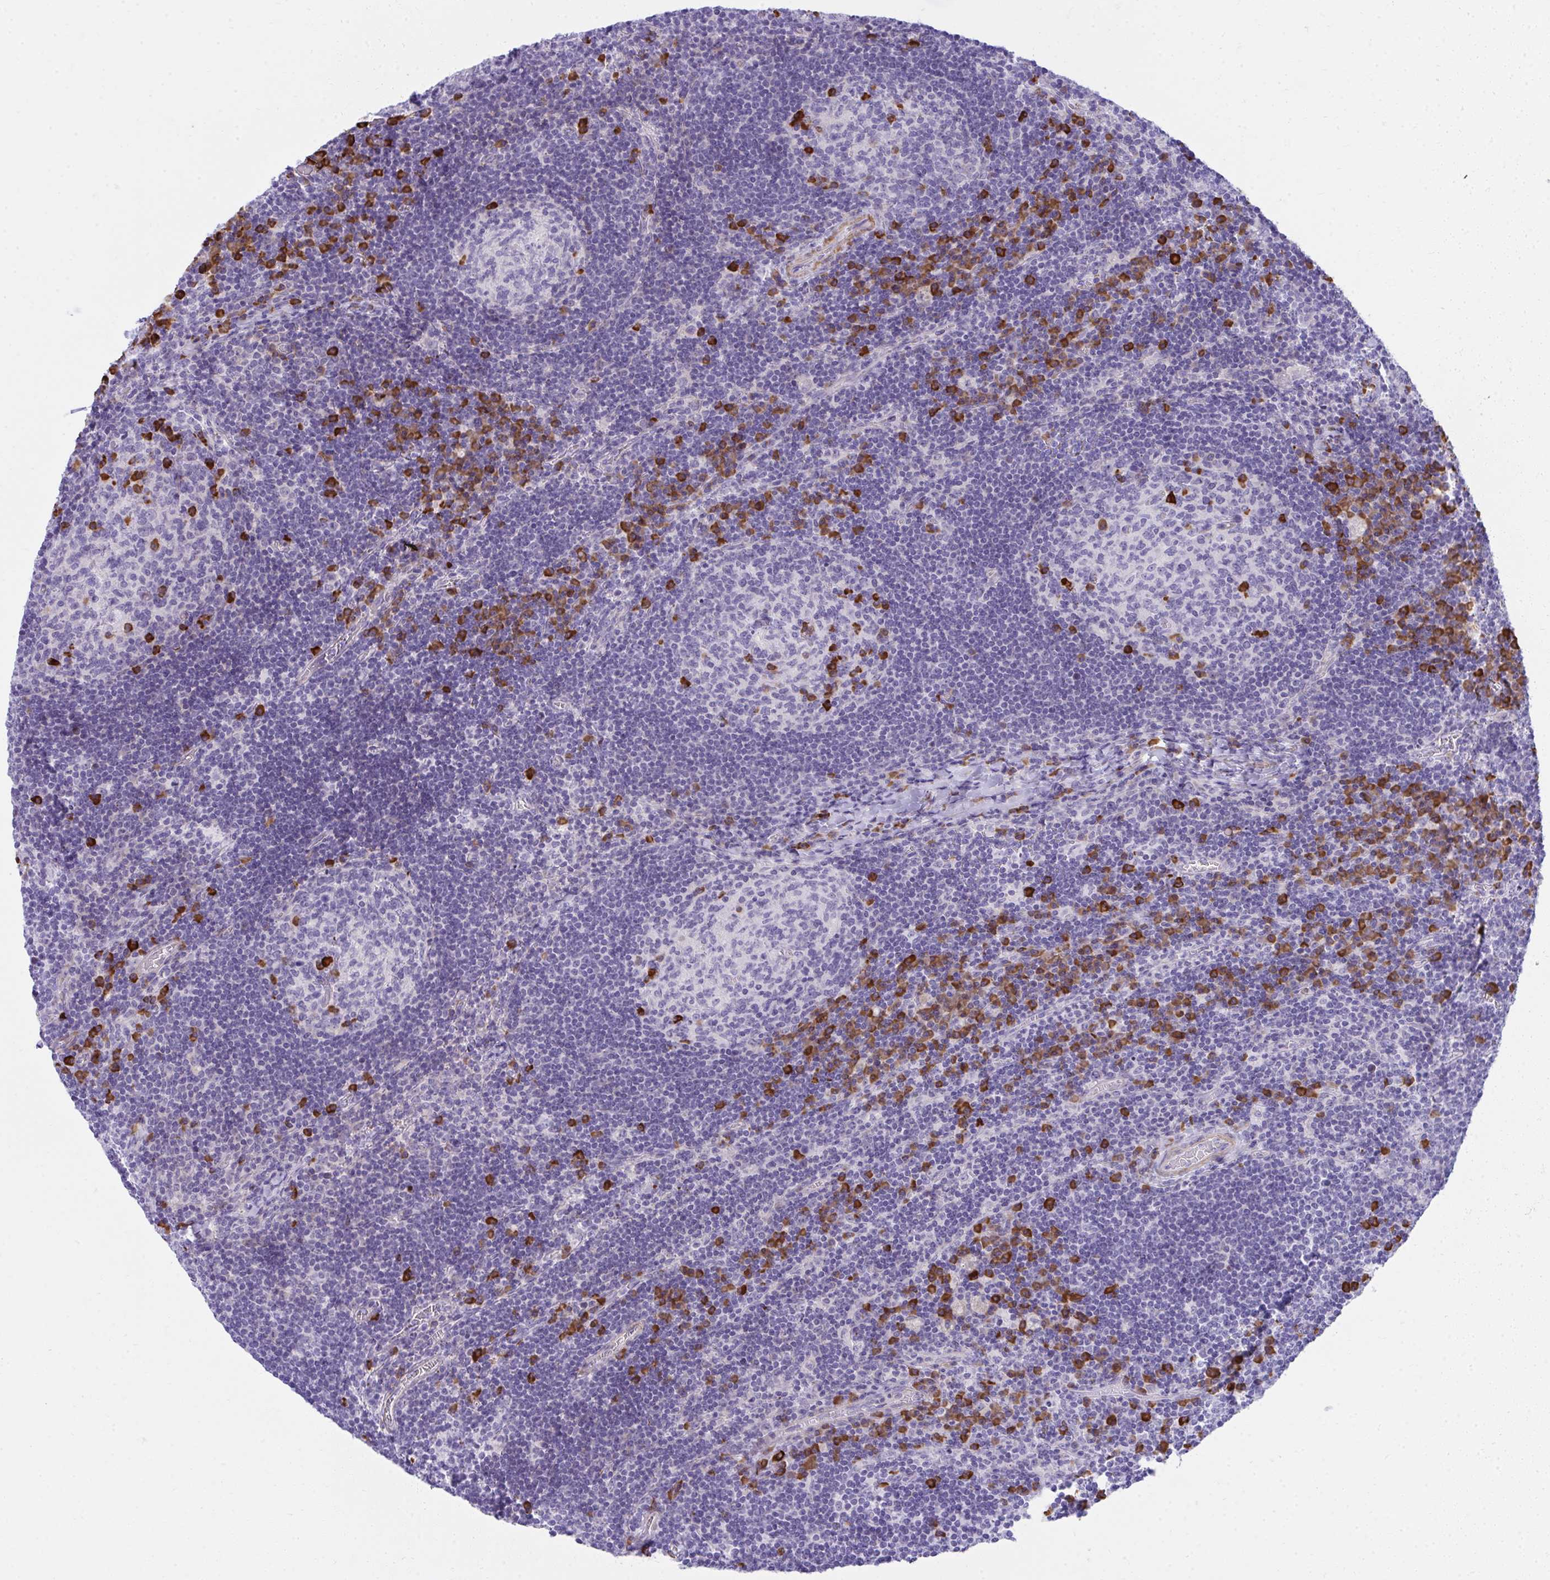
{"staining": {"intensity": "strong", "quantity": "<25%", "location": "cytoplasmic/membranous"}, "tissue": "lymph node", "cell_type": "Germinal center cells", "image_type": "normal", "snomed": [{"axis": "morphology", "description": "Normal tissue, NOS"}, {"axis": "topography", "description": "Lymph node"}], "caption": "High-magnification brightfield microscopy of unremarkable lymph node stained with DAB (3,3'-diaminobenzidine) (brown) and counterstained with hematoxylin (blue). germinal center cells exhibit strong cytoplasmic/membranous expression is present in approximately<25% of cells.", "gene": "PUS7L", "patient": {"sex": "male", "age": 67}}